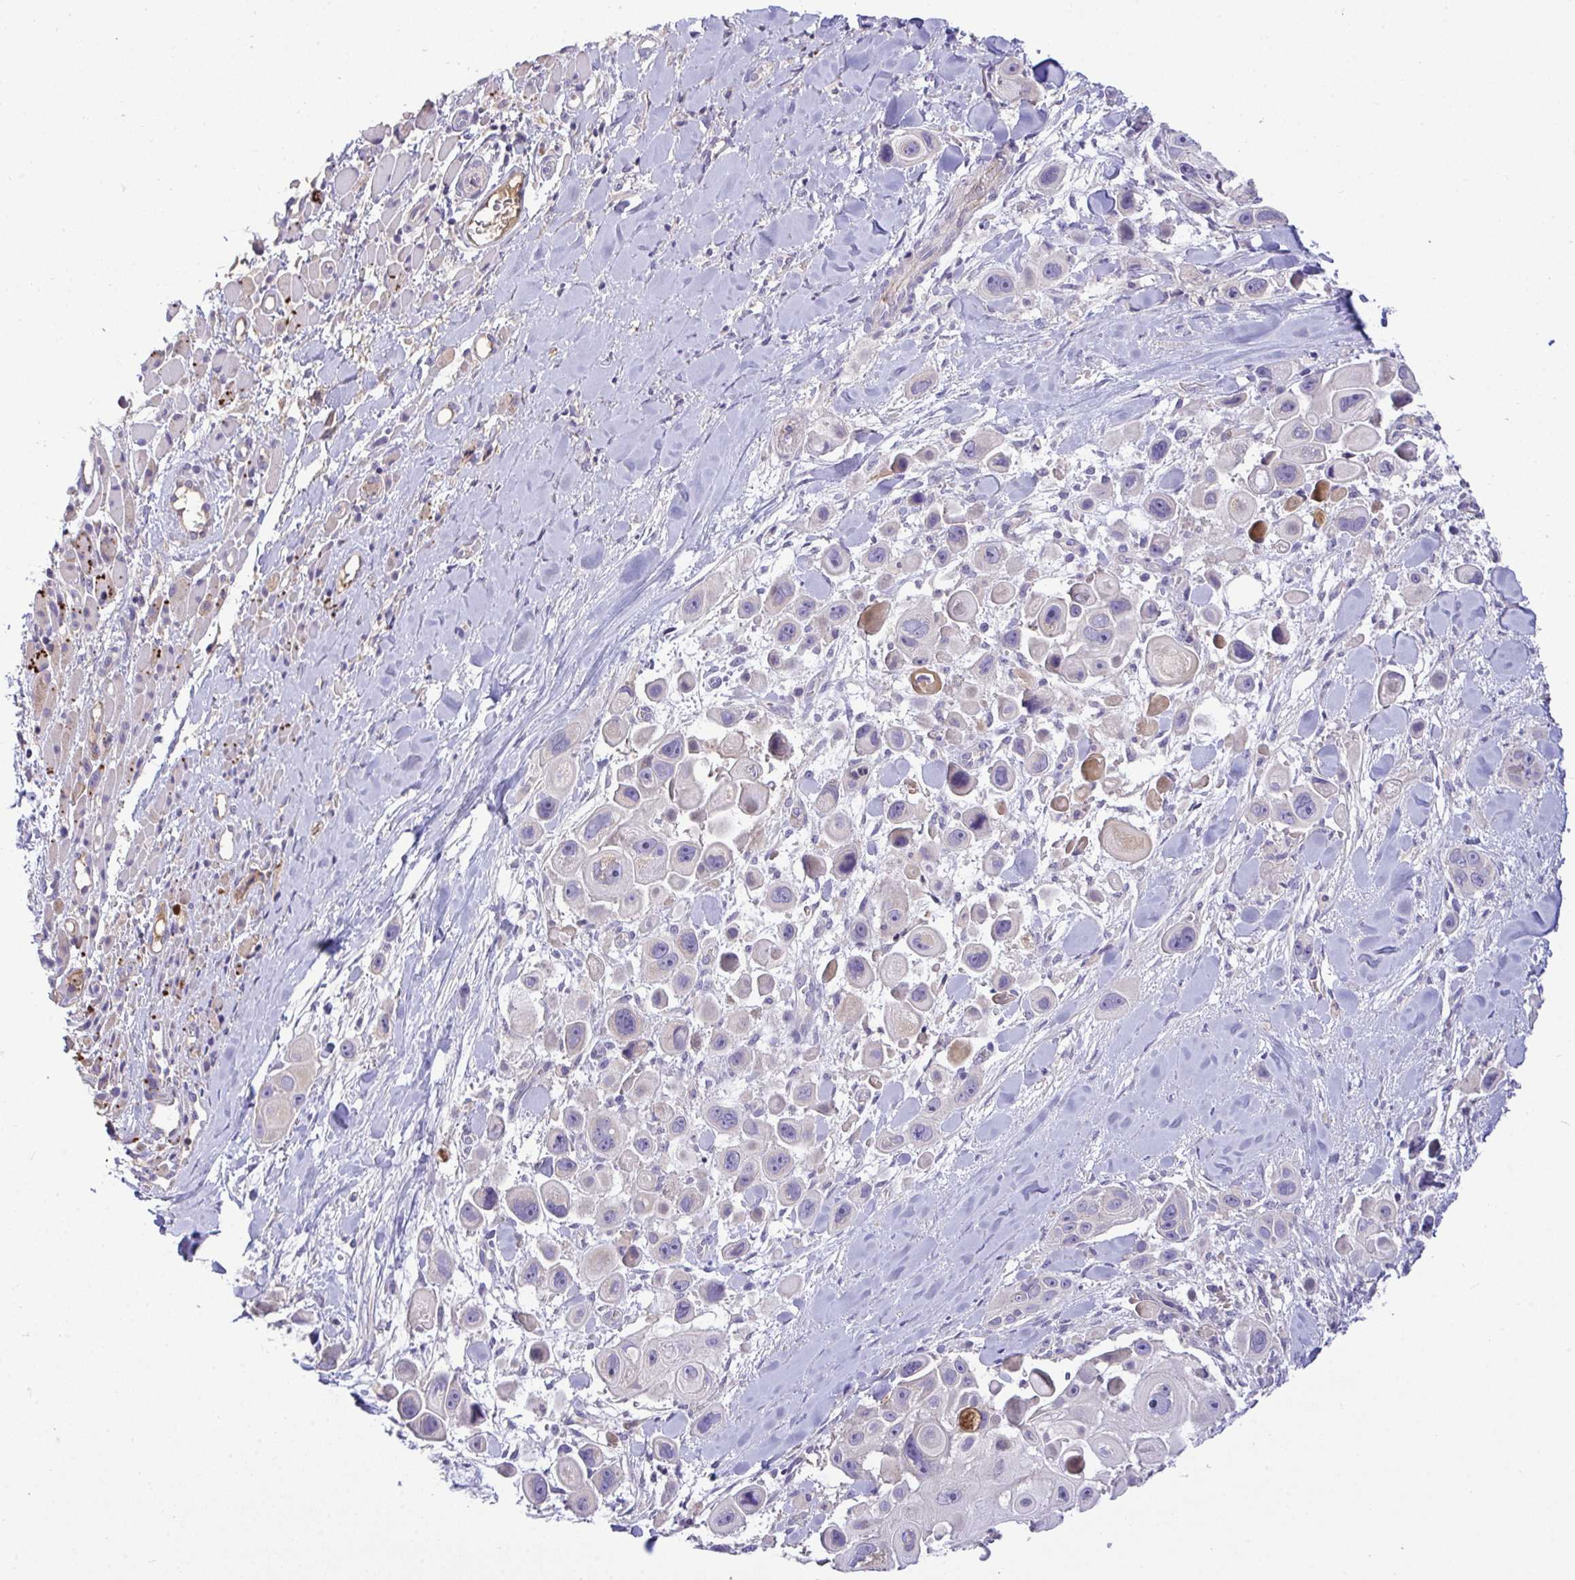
{"staining": {"intensity": "negative", "quantity": "none", "location": "none"}, "tissue": "skin cancer", "cell_type": "Tumor cells", "image_type": "cancer", "snomed": [{"axis": "morphology", "description": "Squamous cell carcinoma, NOS"}, {"axis": "topography", "description": "Skin"}], "caption": "IHC photomicrograph of neoplastic tissue: human skin squamous cell carcinoma stained with DAB exhibits no significant protein staining in tumor cells.", "gene": "ZNF581", "patient": {"sex": "male", "age": 67}}